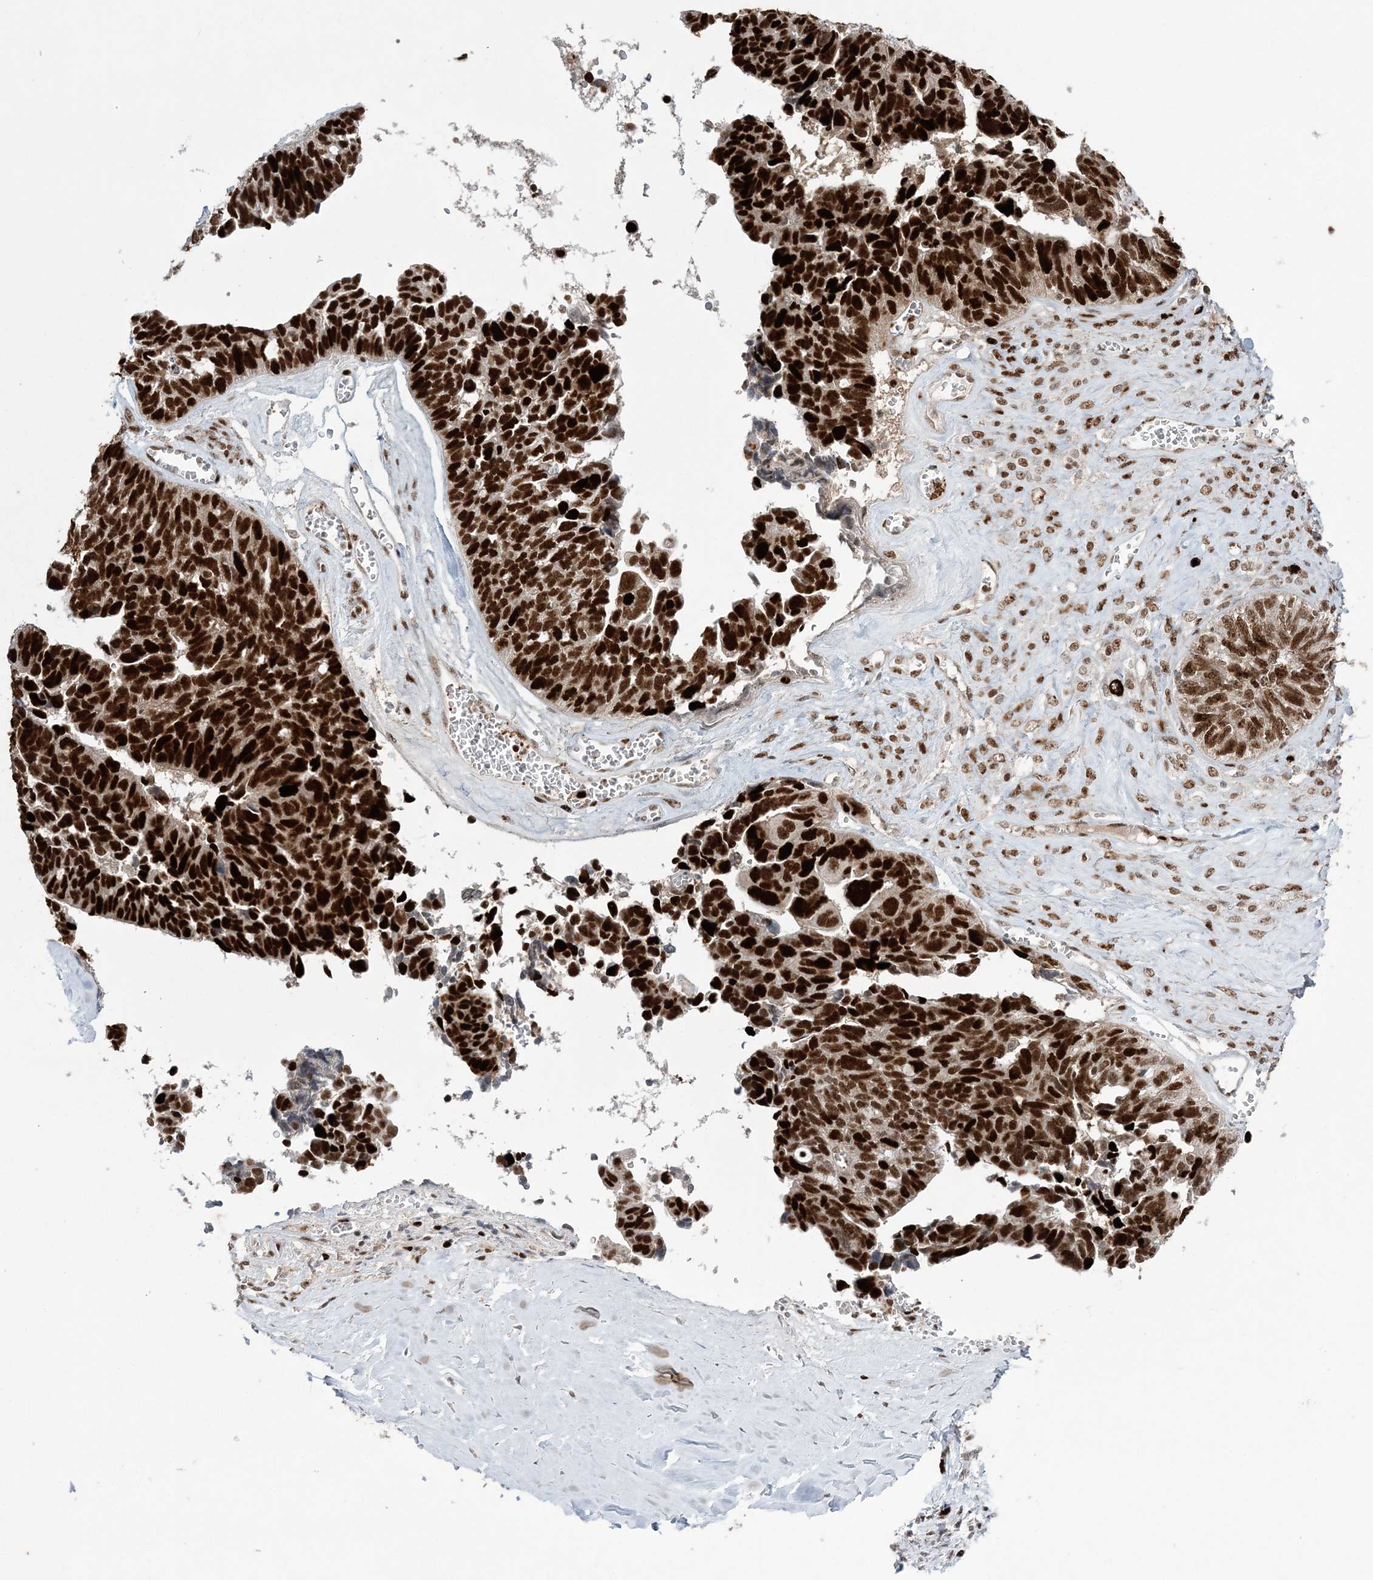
{"staining": {"intensity": "strong", "quantity": ">75%", "location": "nuclear"}, "tissue": "ovarian cancer", "cell_type": "Tumor cells", "image_type": "cancer", "snomed": [{"axis": "morphology", "description": "Cystadenocarcinoma, serous, NOS"}, {"axis": "topography", "description": "Ovary"}], "caption": "High-power microscopy captured an immunohistochemistry (IHC) micrograph of ovarian serous cystadenocarcinoma, revealing strong nuclear expression in approximately >75% of tumor cells.", "gene": "LIG1", "patient": {"sex": "female", "age": 79}}